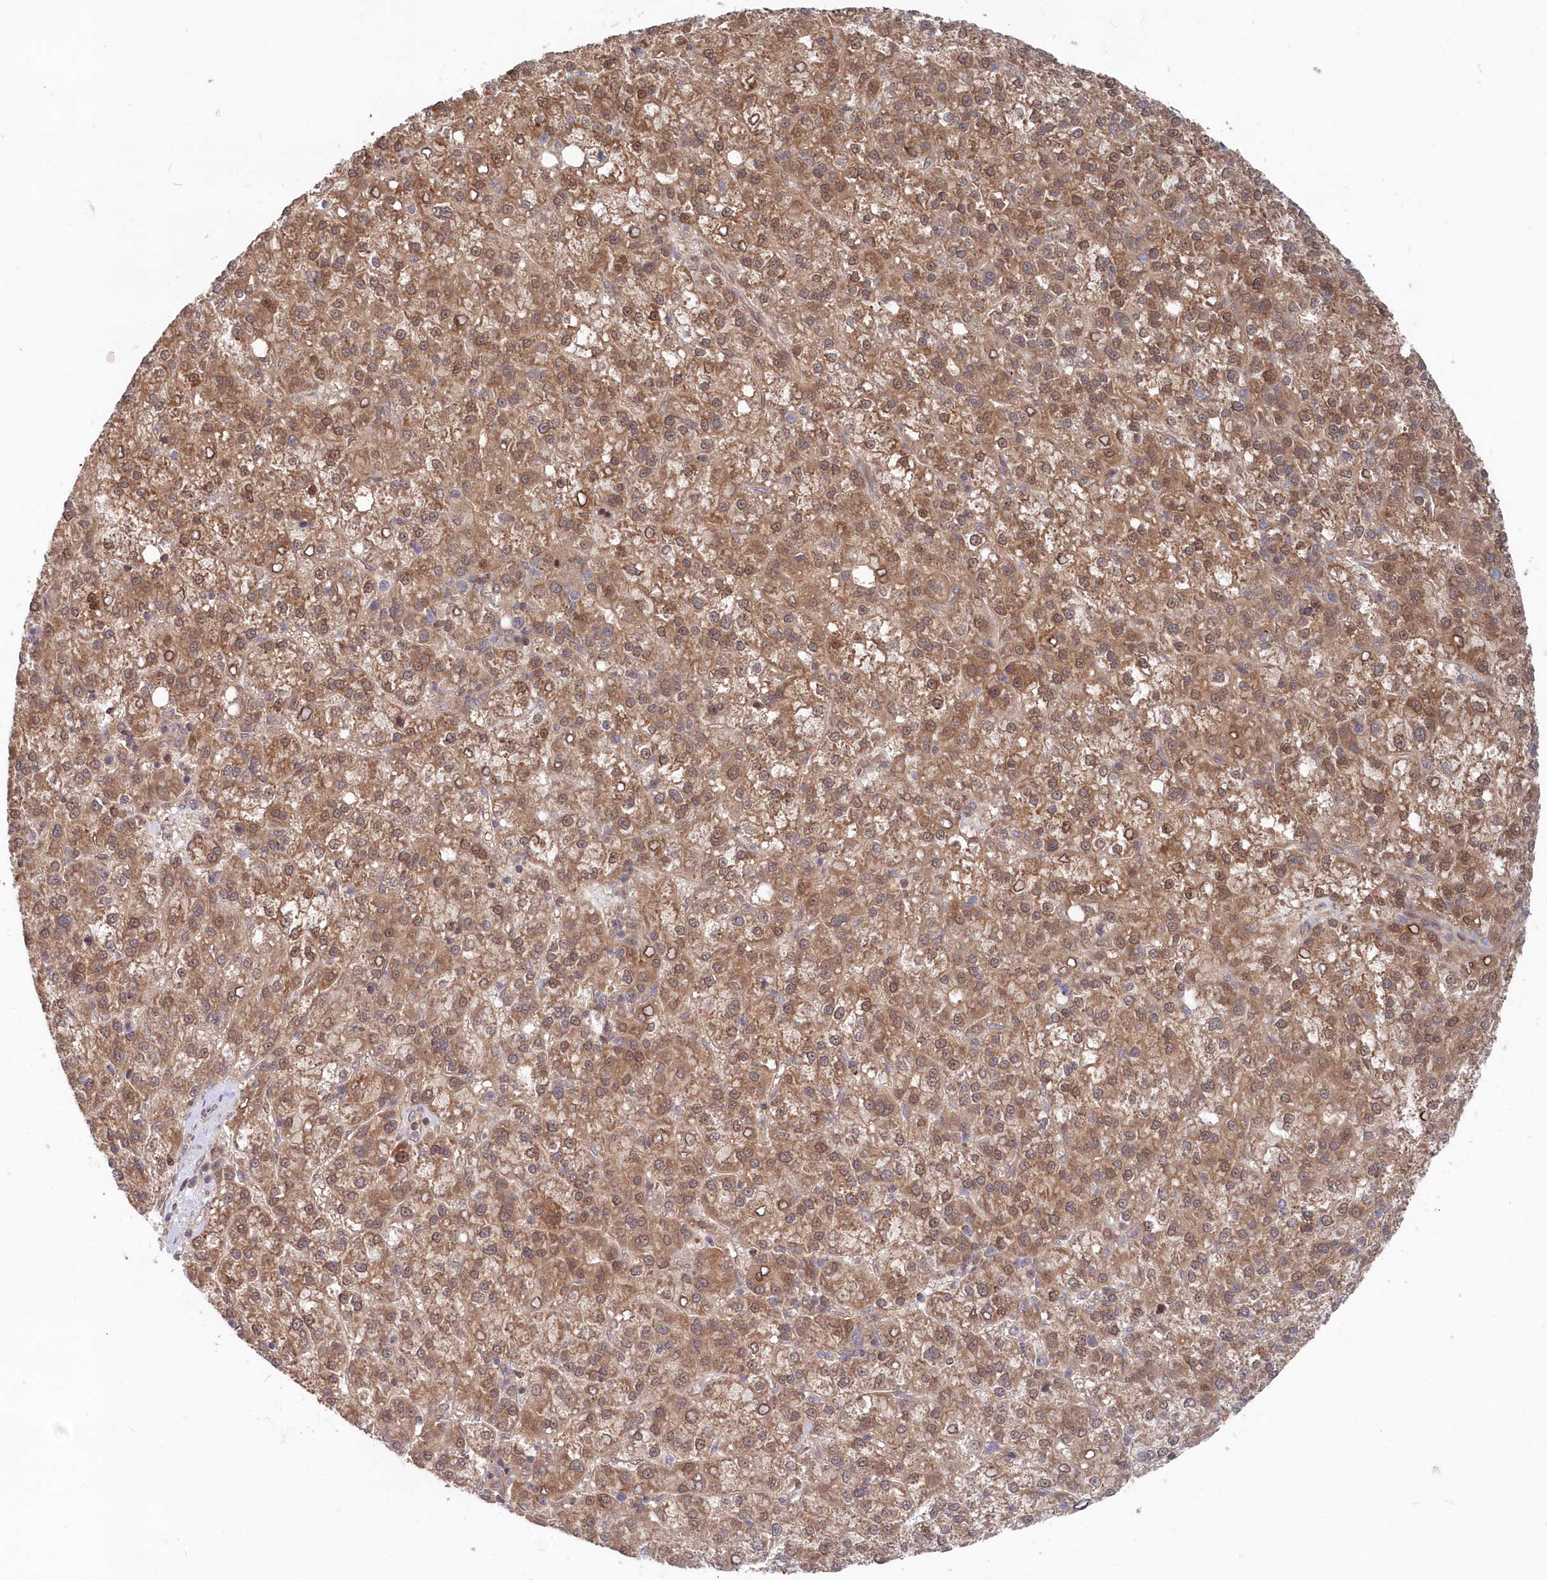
{"staining": {"intensity": "moderate", "quantity": ">75%", "location": "cytoplasmic/membranous,nuclear"}, "tissue": "liver cancer", "cell_type": "Tumor cells", "image_type": "cancer", "snomed": [{"axis": "morphology", "description": "Carcinoma, Hepatocellular, NOS"}, {"axis": "topography", "description": "Liver"}], "caption": "Immunohistochemistry micrograph of neoplastic tissue: human hepatocellular carcinoma (liver) stained using immunohistochemistry (IHC) reveals medium levels of moderate protein expression localized specifically in the cytoplasmic/membranous and nuclear of tumor cells, appearing as a cytoplasmic/membranous and nuclear brown color.", "gene": "ABHD14B", "patient": {"sex": "female", "age": 58}}